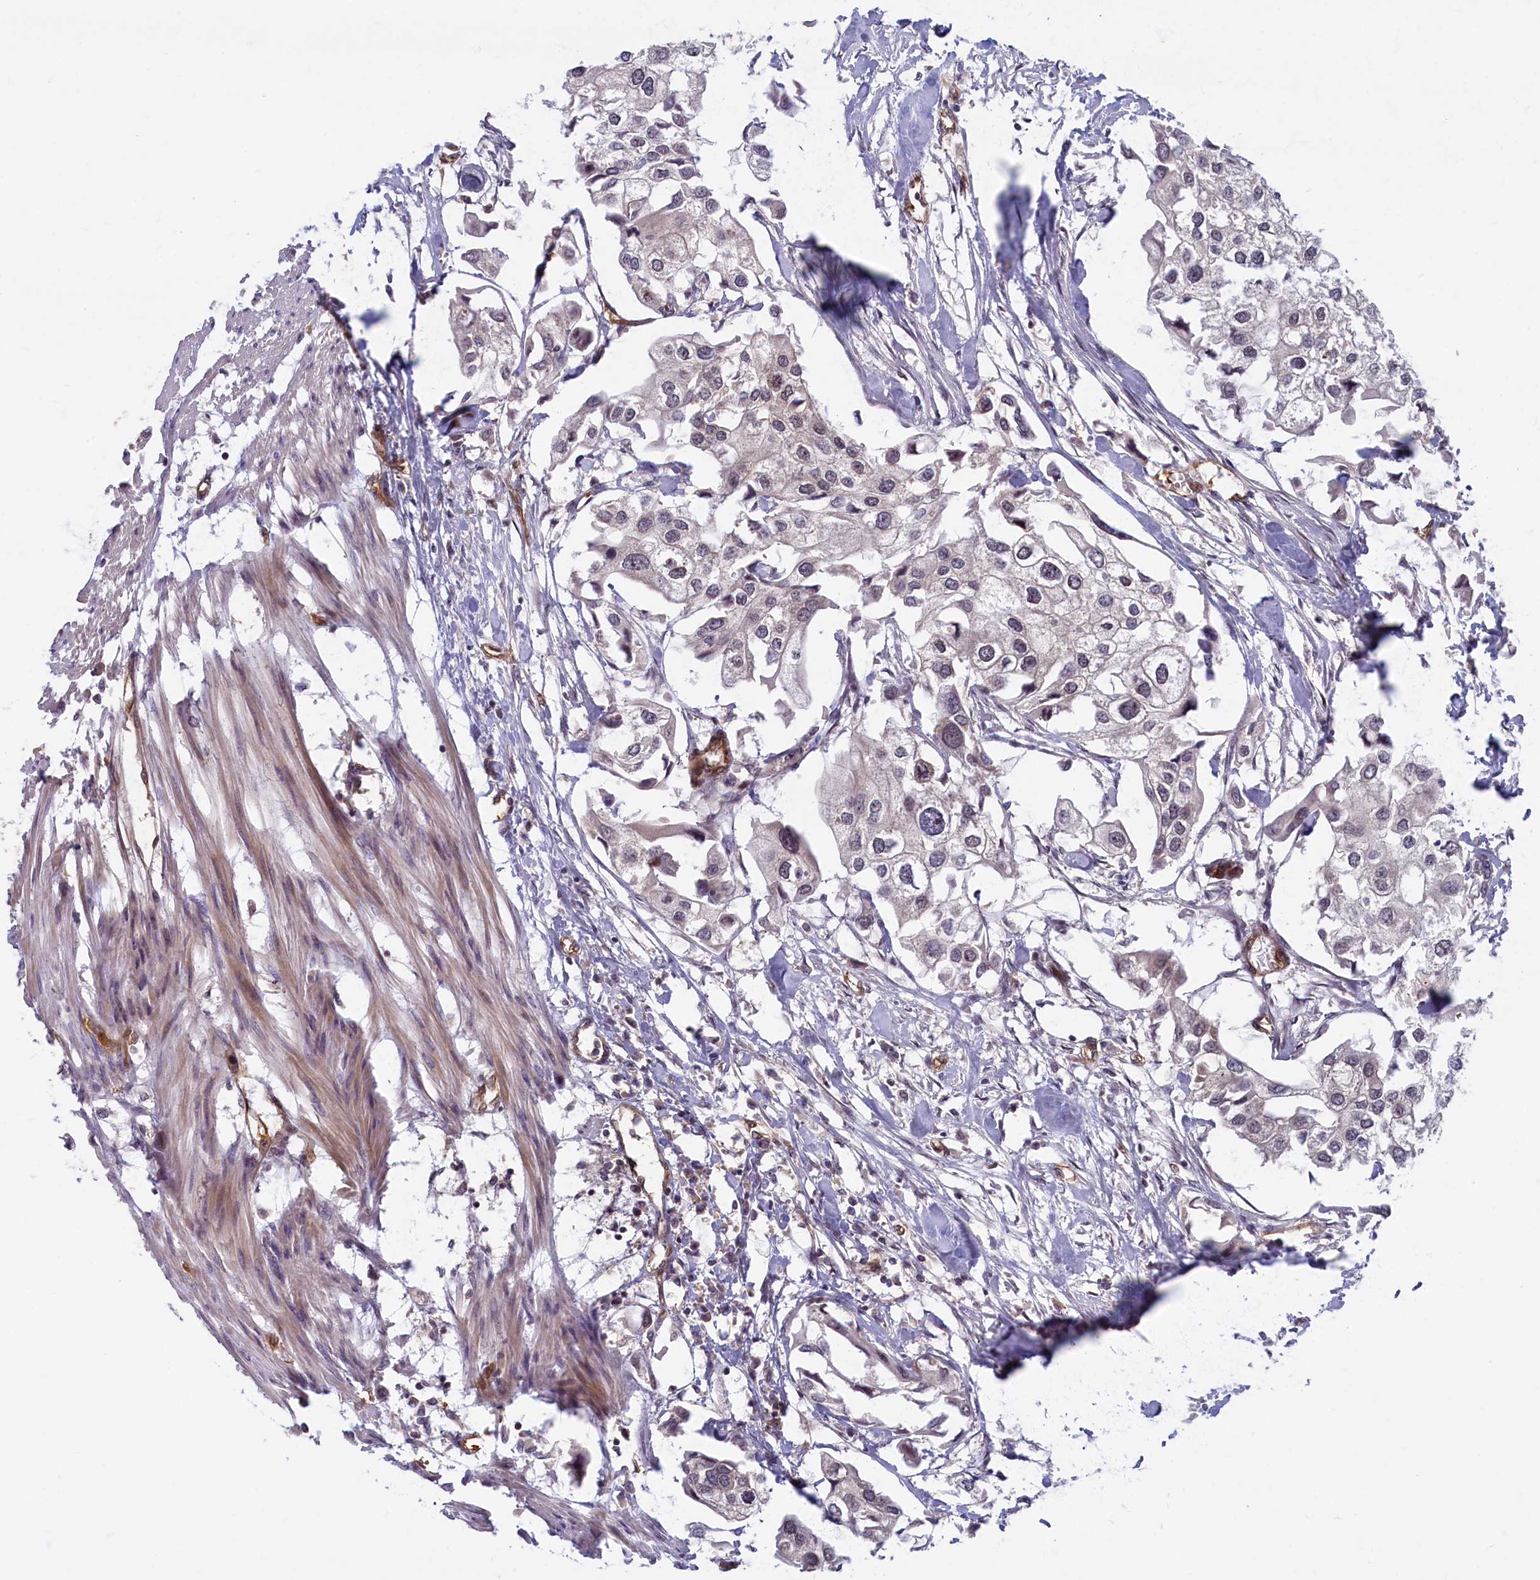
{"staining": {"intensity": "negative", "quantity": "none", "location": "none"}, "tissue": "urothelial cancer", "cell_type": "Tumor cells", "image_type": "cancer", "snomed": [{"axis": "morphology", "description": "Urothelial carcinoma, High grade"}, {"axis": "topography", "description": "Urinary bladder"}], "caption": "This is a micrograph of immunohistochemistry staining of high-grade urothelial carcinoma, which shows no staining in tumor cells.", "gene": "SNRK", "patient": {"sex": "male", "age": 64}}